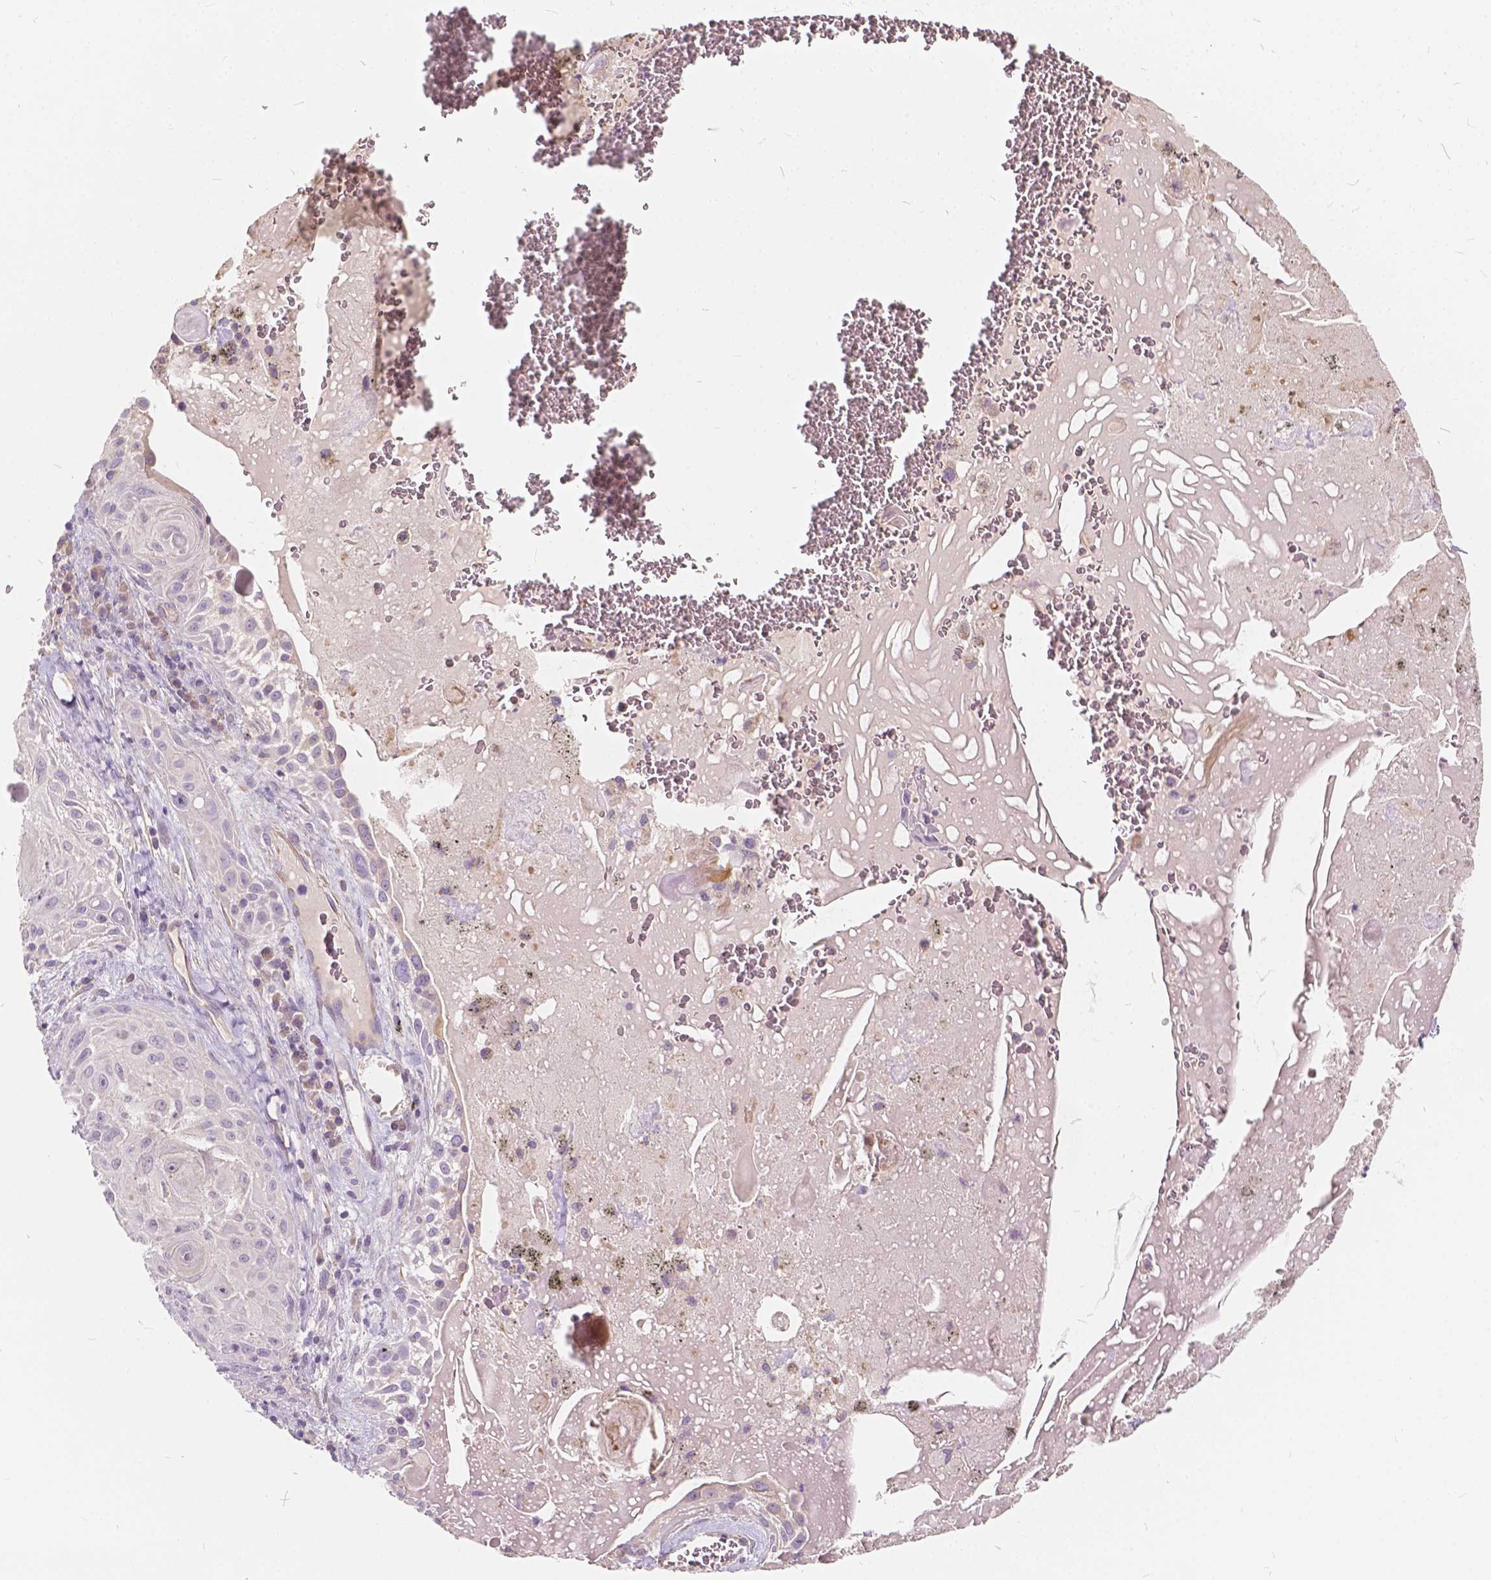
{"staining": {"intensity": "negative", "quantity": "none", "location": "none"}, "tissue": "lung cancer", "cell_type": "Tumor cells", "image_type": "cancer", "snomed": [{"axis": "morphology", "description": "Squamous cell carcinoma, NOS"}, {"axis": "topography", "description": "Lung"}], "caption": "High power microscopy micrograph of an immunohistochemistry micrograph of squamous cell carcinoma (lung), revealing no significant positivity in tumor cells.", "gene": "KIAA0513", "patient": {"sex": "male", "age": 79}}